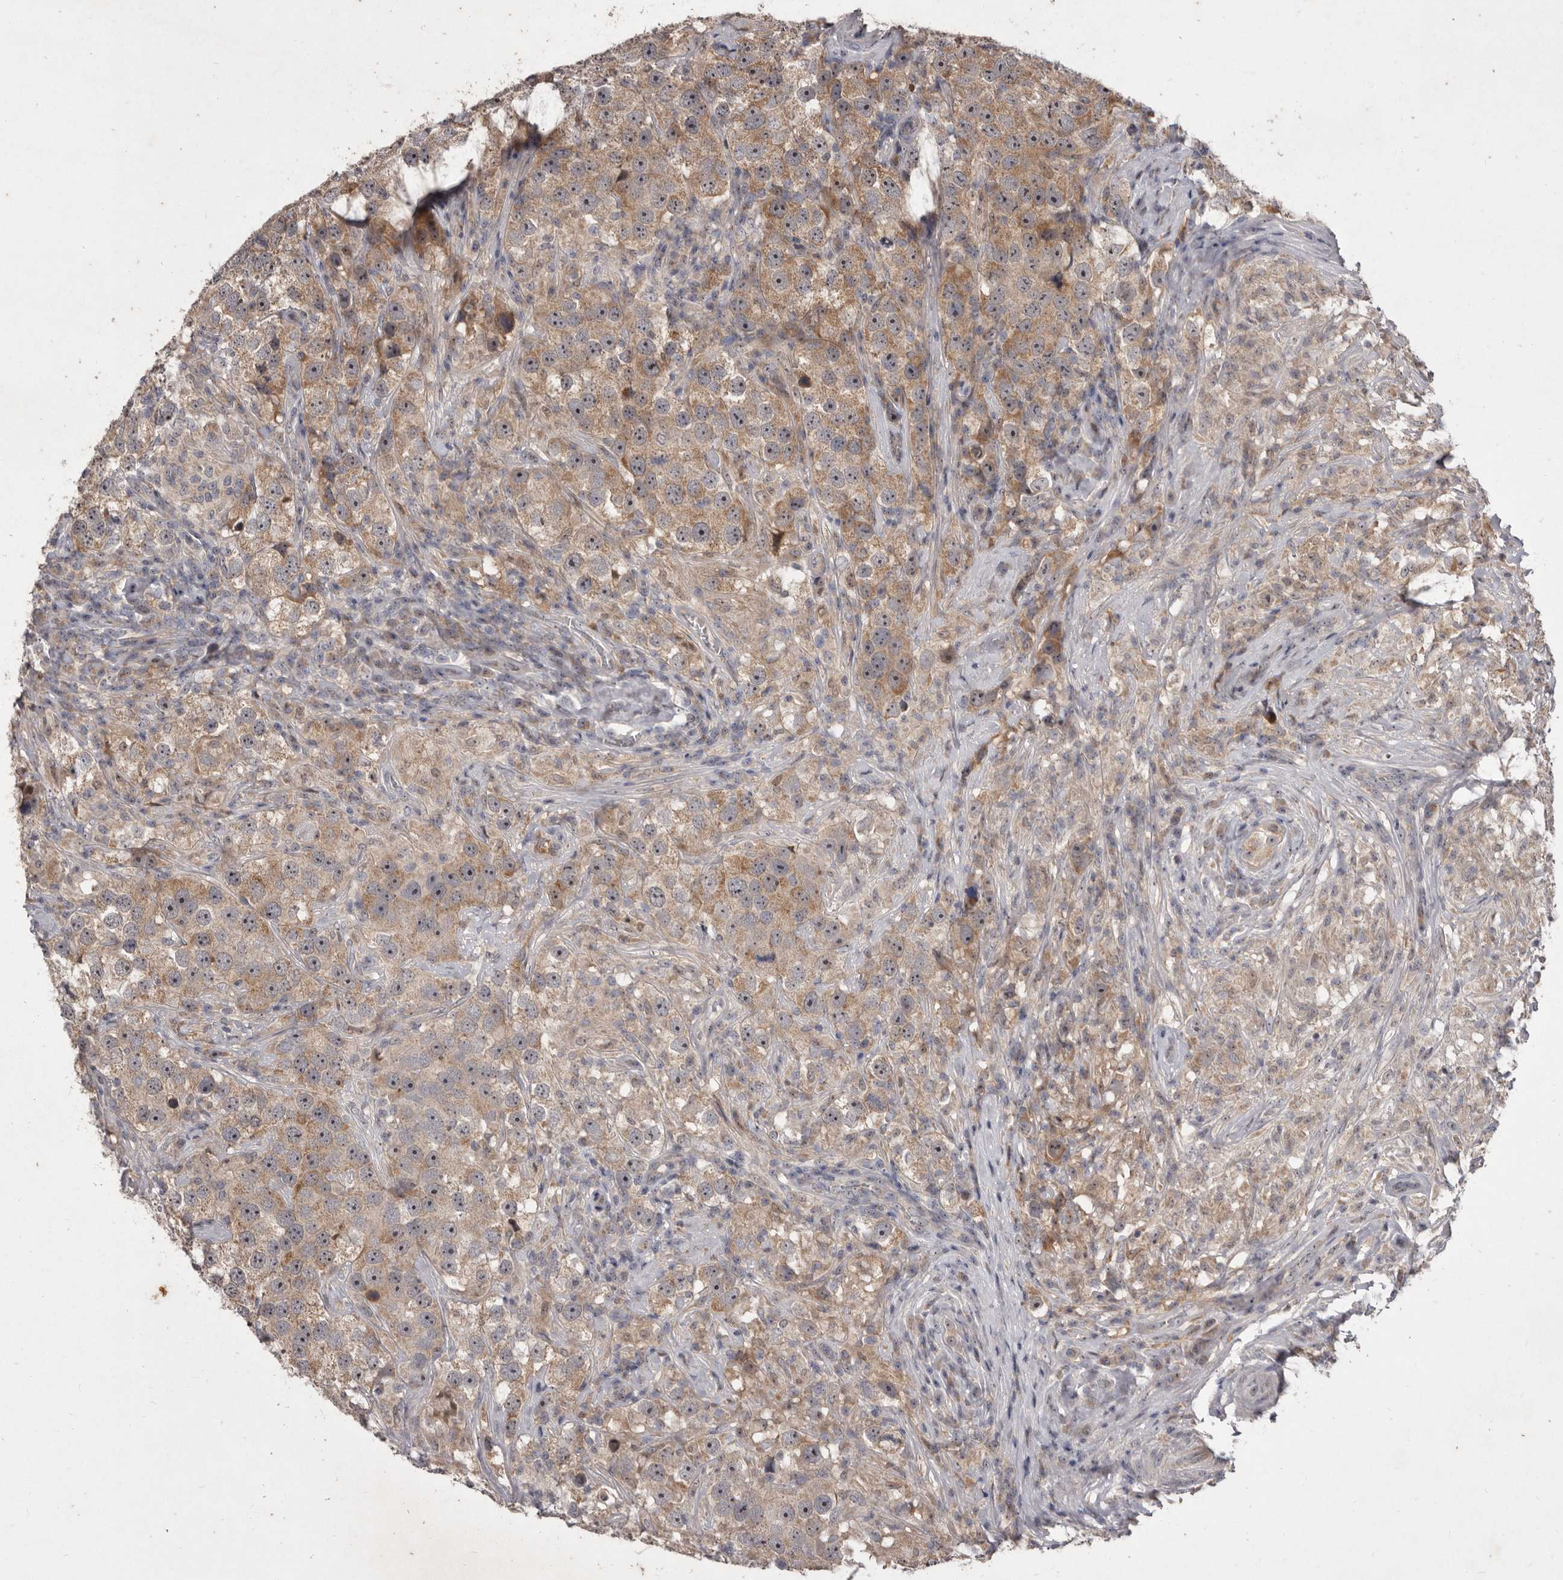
{"staining": {"intensity": "moderate", "quantity": ">75%", "location": "cytoplasmic/membranous"}, "tissue": "testis cancer", "cell_type": "Tumor cells", "image_type": "cancer", "snomed": [{"axis": "morphology", "description": "Seminoma, NOS"}, {"axis": "topography", "description": "Testis"}], "caption": "The image demonstrates staining of seminoma (testis), revealing moderate cytoplasmic/membranous protein expression (brown color) within tumor cells. Using DAB (brown) and hematoxylin (blue) stains, captured at high magnification using brightfield microscopy.", "gene": "FLAD1", "patient": {"sex": "male", "age": 49}}